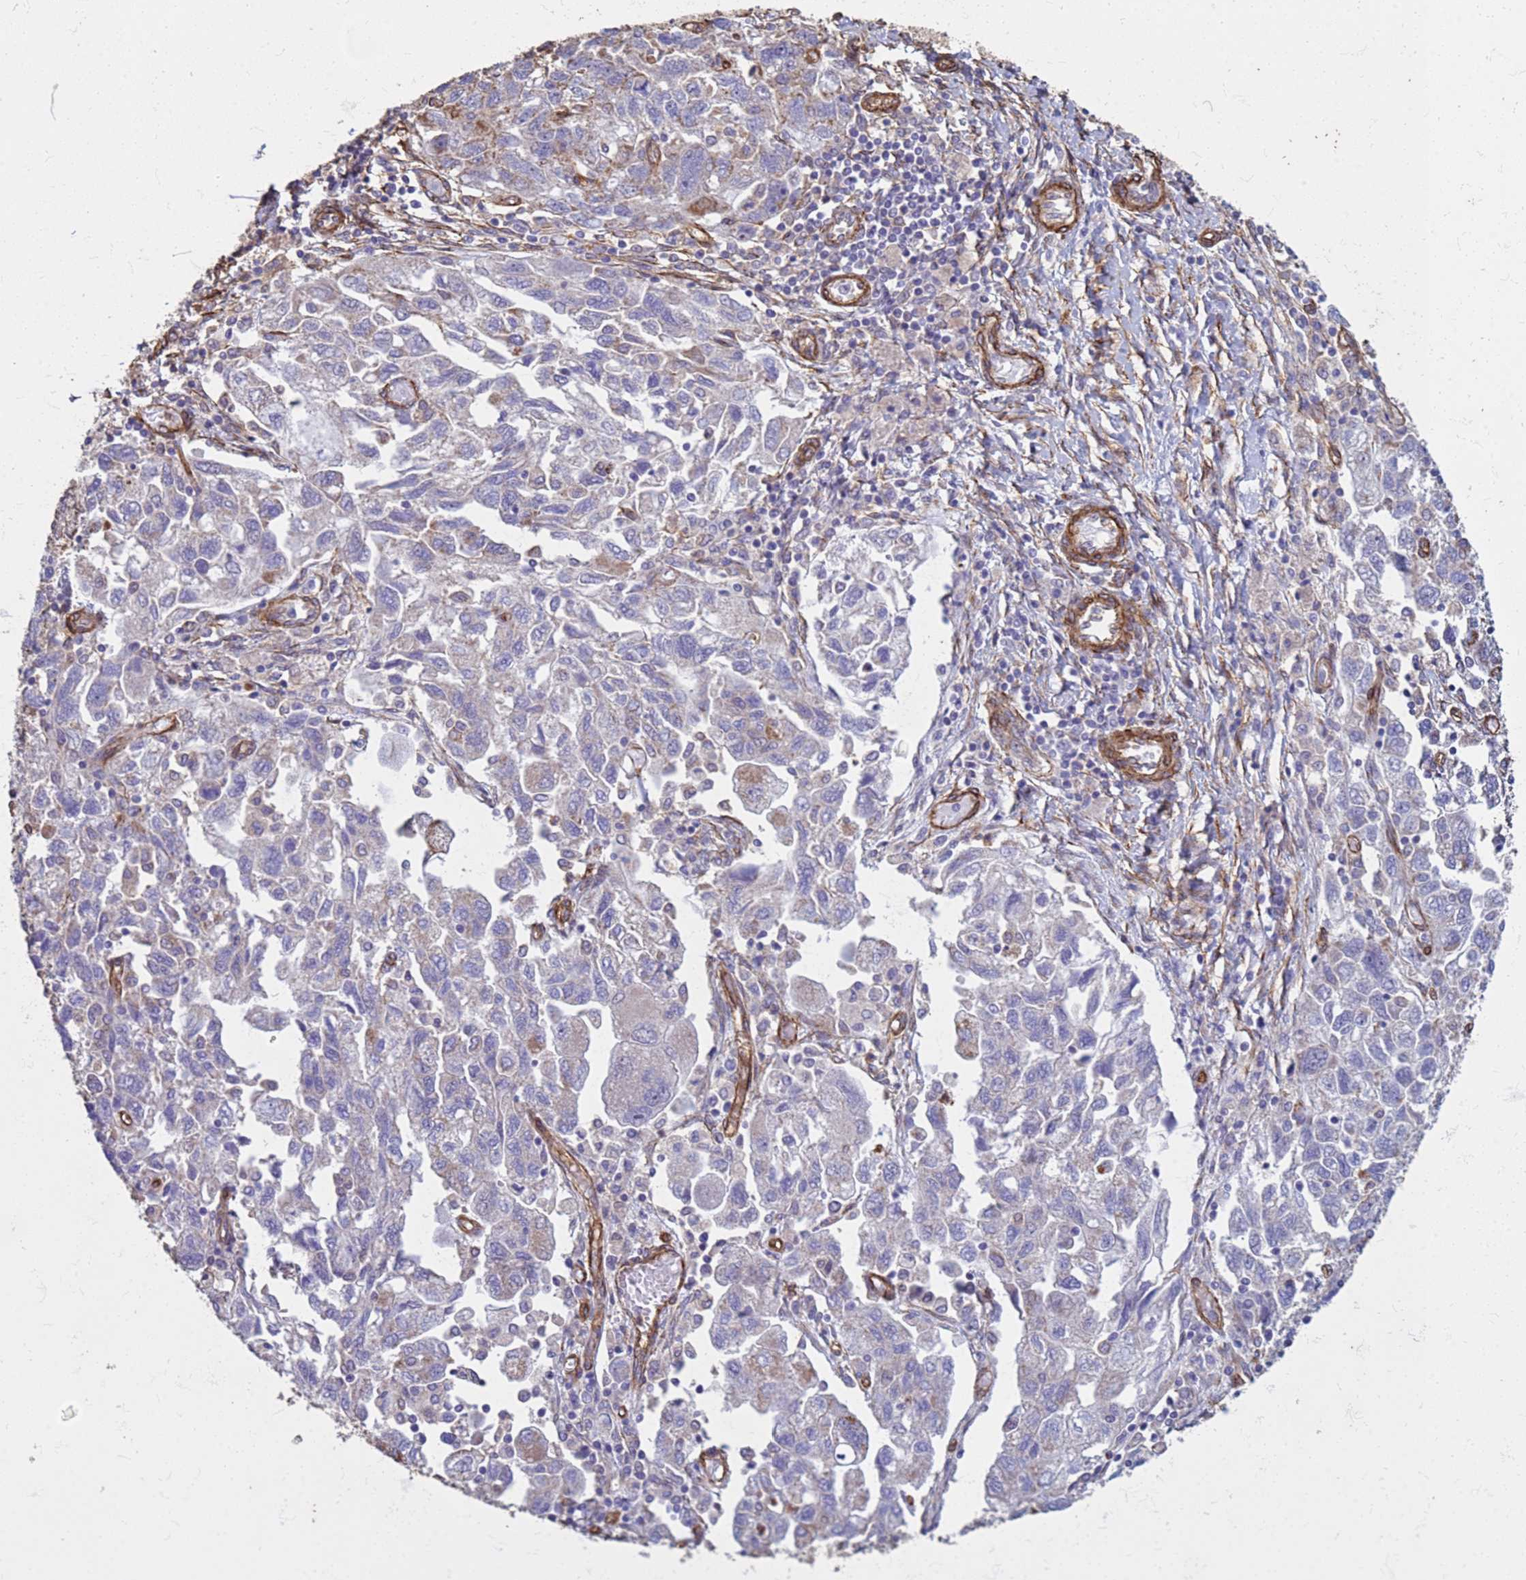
{"staining": {"intensity": "weak", "quantity": "<25%", "location": "cytoplasmic/membranous"}, "tissue": "ovarian cancer", "cell_type": "Tumor cells", "image_type": "cancer", "snomed": [{"axis": "morphology", "description": "Carcinoma, NOS"}, {"axis": "morphology", "description": "Cystadenocarcinoma, serous, NOS"}, {"axis": "topography", "description": "Ovary"}], "caption": "Tumor cells are negative for brown protein staining in ovarian cancer (carcinoma).", "gene": "GASK1A", "patient": {"sex": "female", "age": 69}}